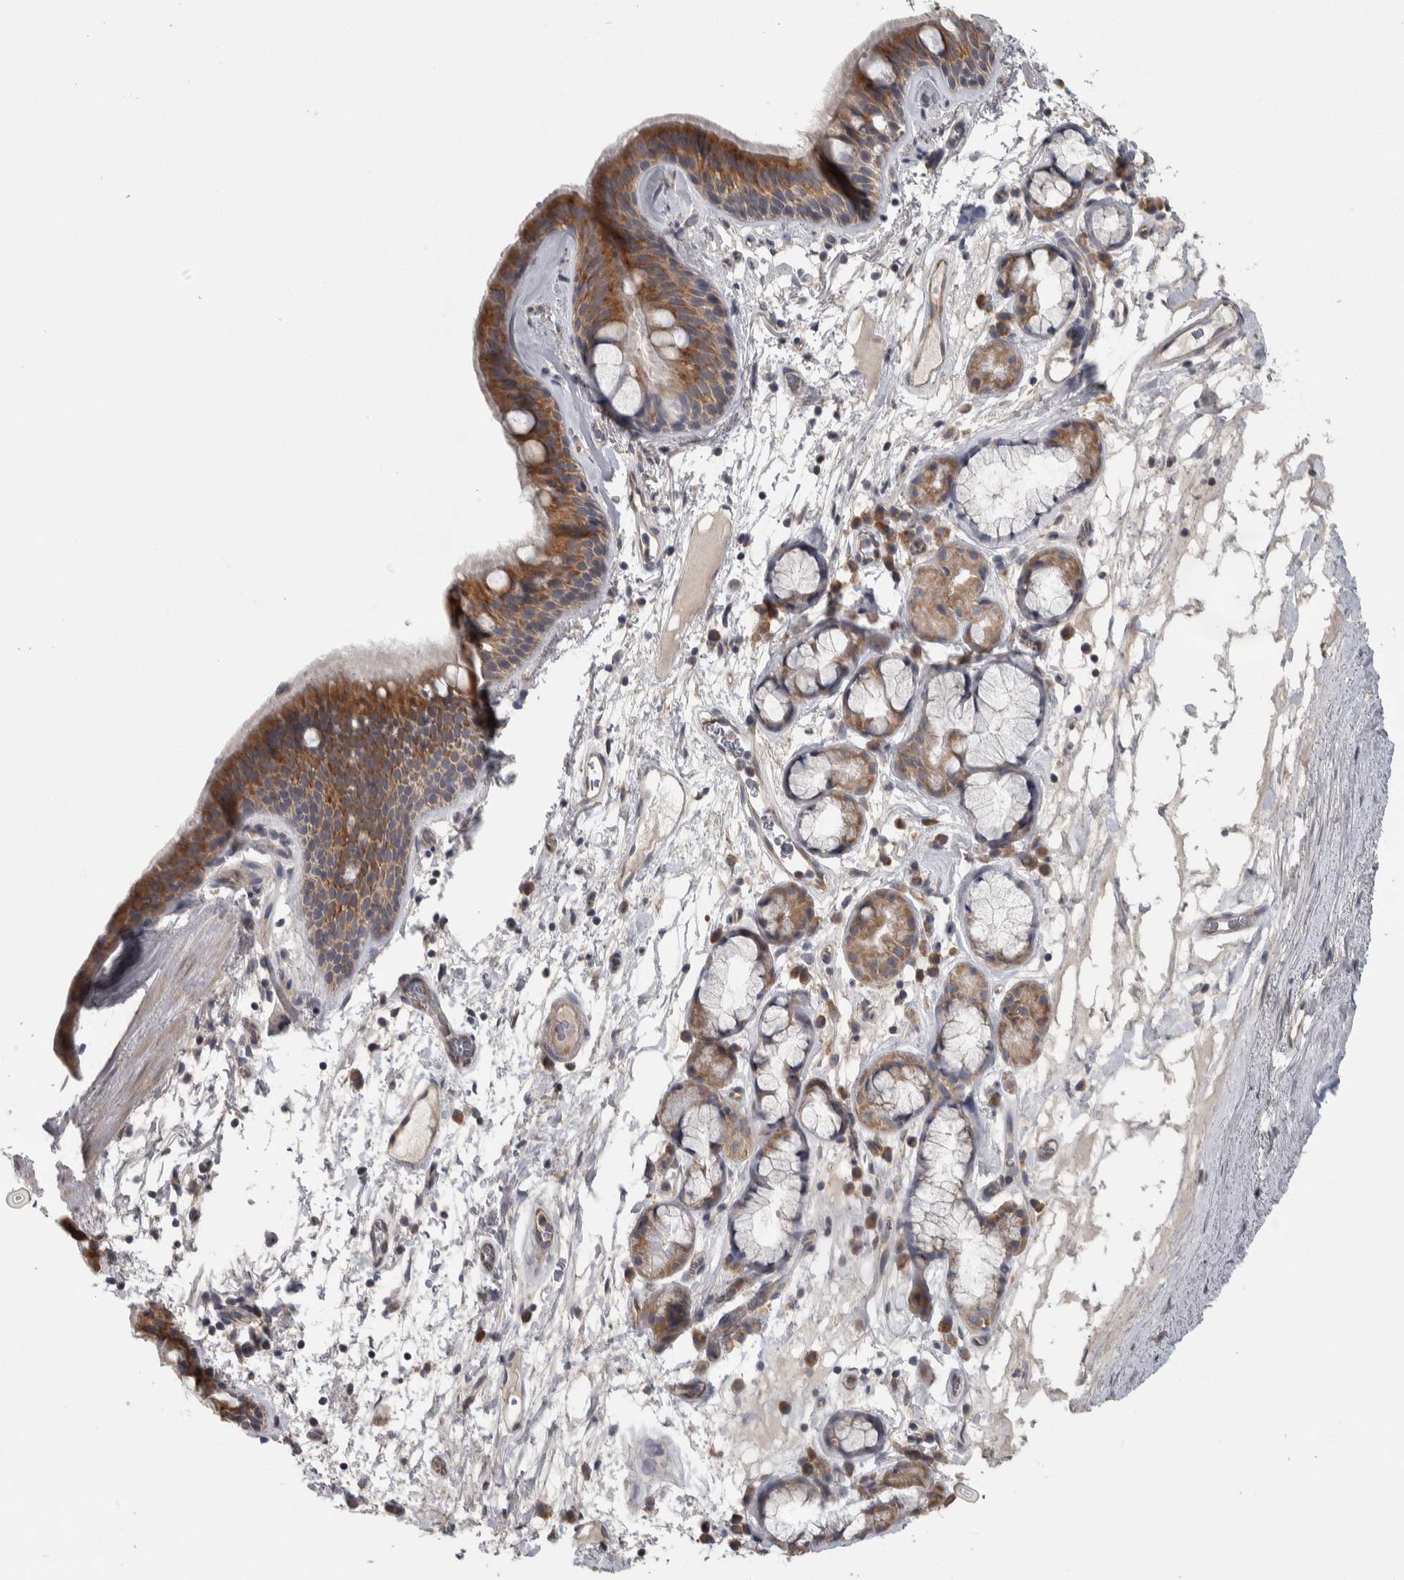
{"staining": {"intensity": "moderate", "quantity": ">75%", "location": "cytoplasmic/membranous"}, "tissue": "bronchus", "cell_type": "Respiratory epithelial cells", "image_type": "normal", "snomed": [{"axis": "morphology", "description": "Normal tissue, NOS"}, {"axis": "topography", "description": "Cartilage tissue"}], "caption": "High-power microscopy captured an IHC image of benign bronchus, revealing moderate cytoplasmic/membranous positivity in about >75% of respiratory epithelial cells. (Stains: DAB in brown, nuclei in blue, Microscopy: brightfield microscopy at high magnification).", "gene": "SRP68", "patient": {"sex": "female", "age": 63}}